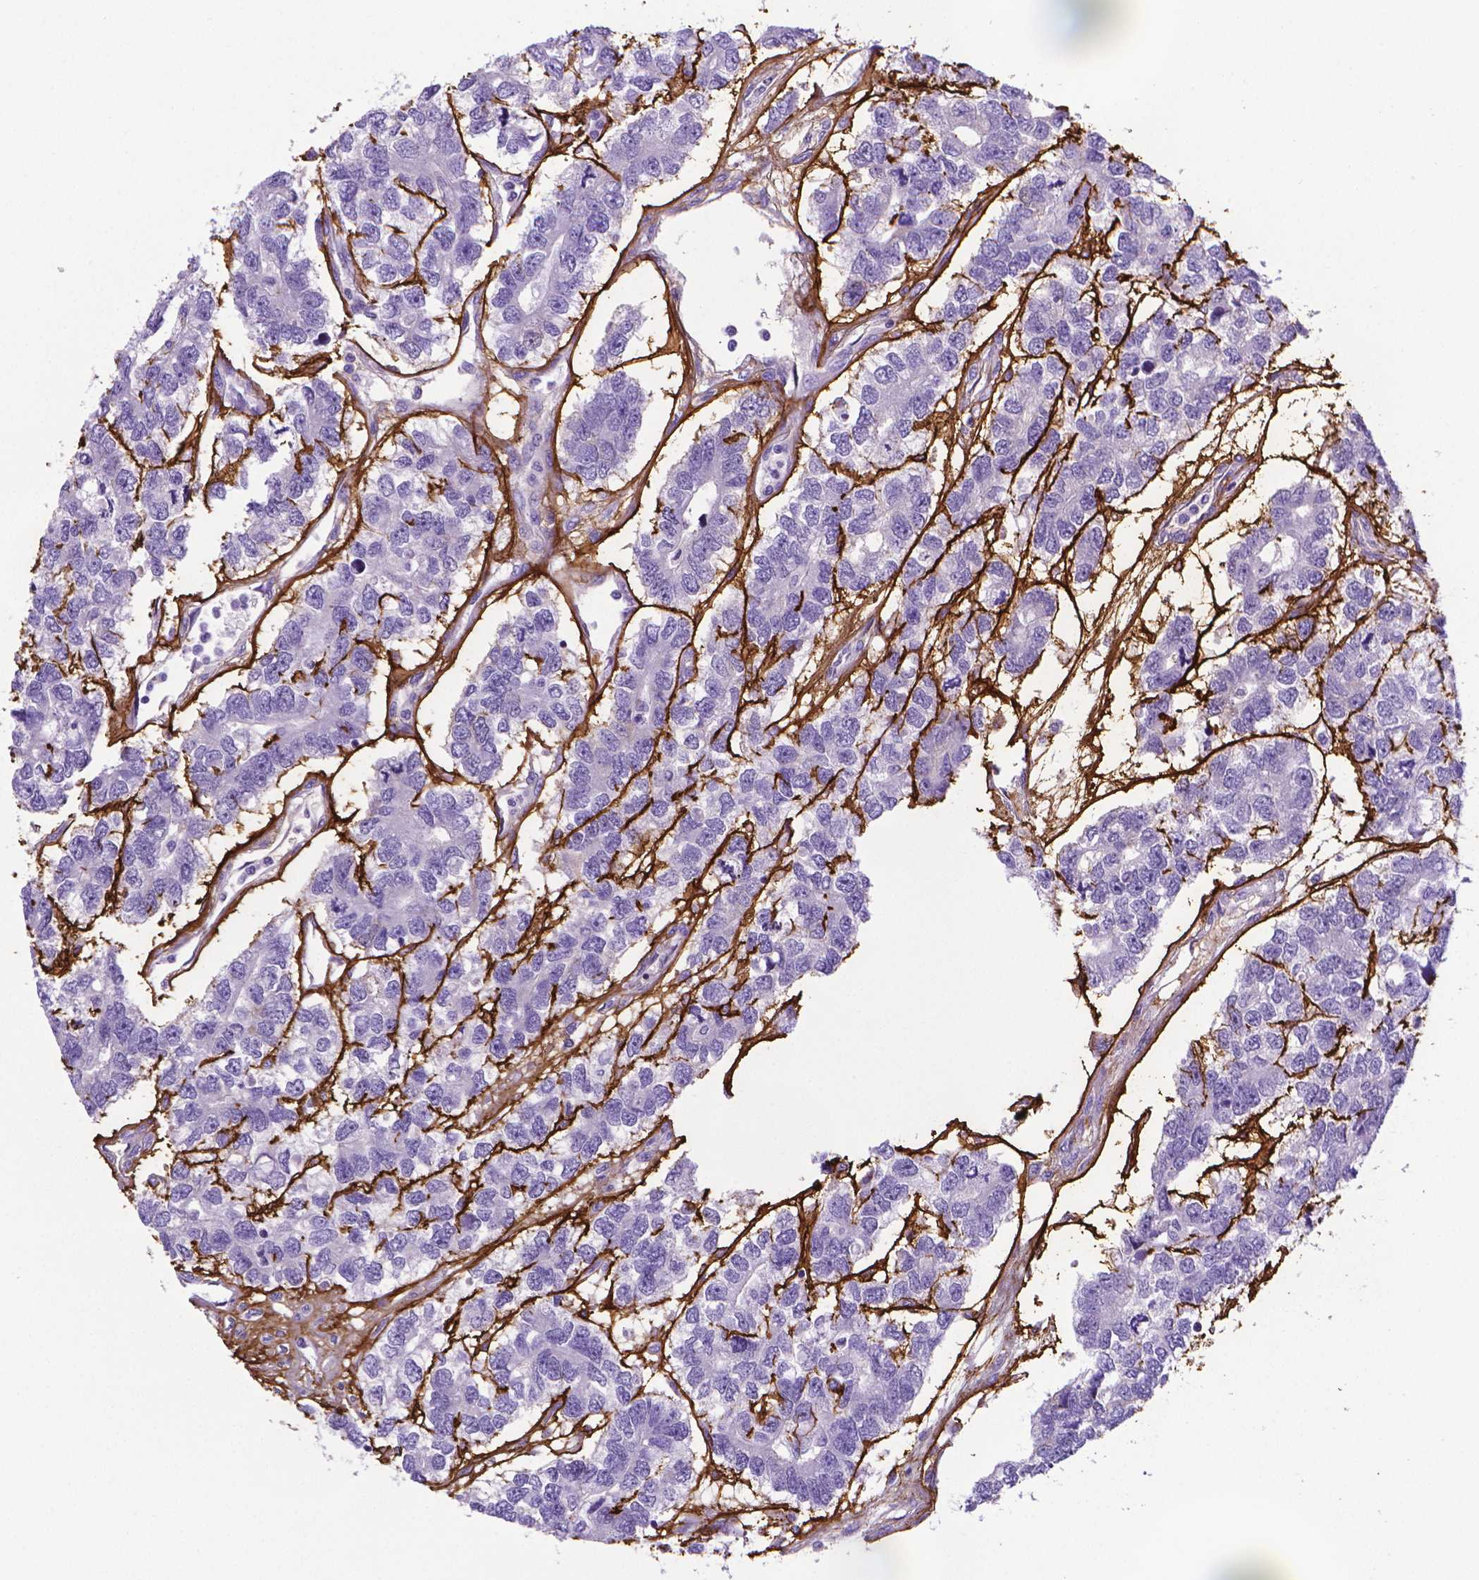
{"staining": {"intensity": "negative", "quantity": "none", "location": "none"}, "tissue": "testis cancer", "cell_type": "Tumor cells", "image_type": "cancer", "snomed": [{"axis": "morphology", "description": "Seminoma, NOS"}, {"axis": "topography", "description": "Testis"}], "caption": "IHC of testis cancer demonstrates no expression in tumor cells. The staining is performed using DAB brown chromogen with nuclei counter-stained in using hematoxylin.", "gene": "MFAP2", "patient": {"sex": "male", "age": 52}}